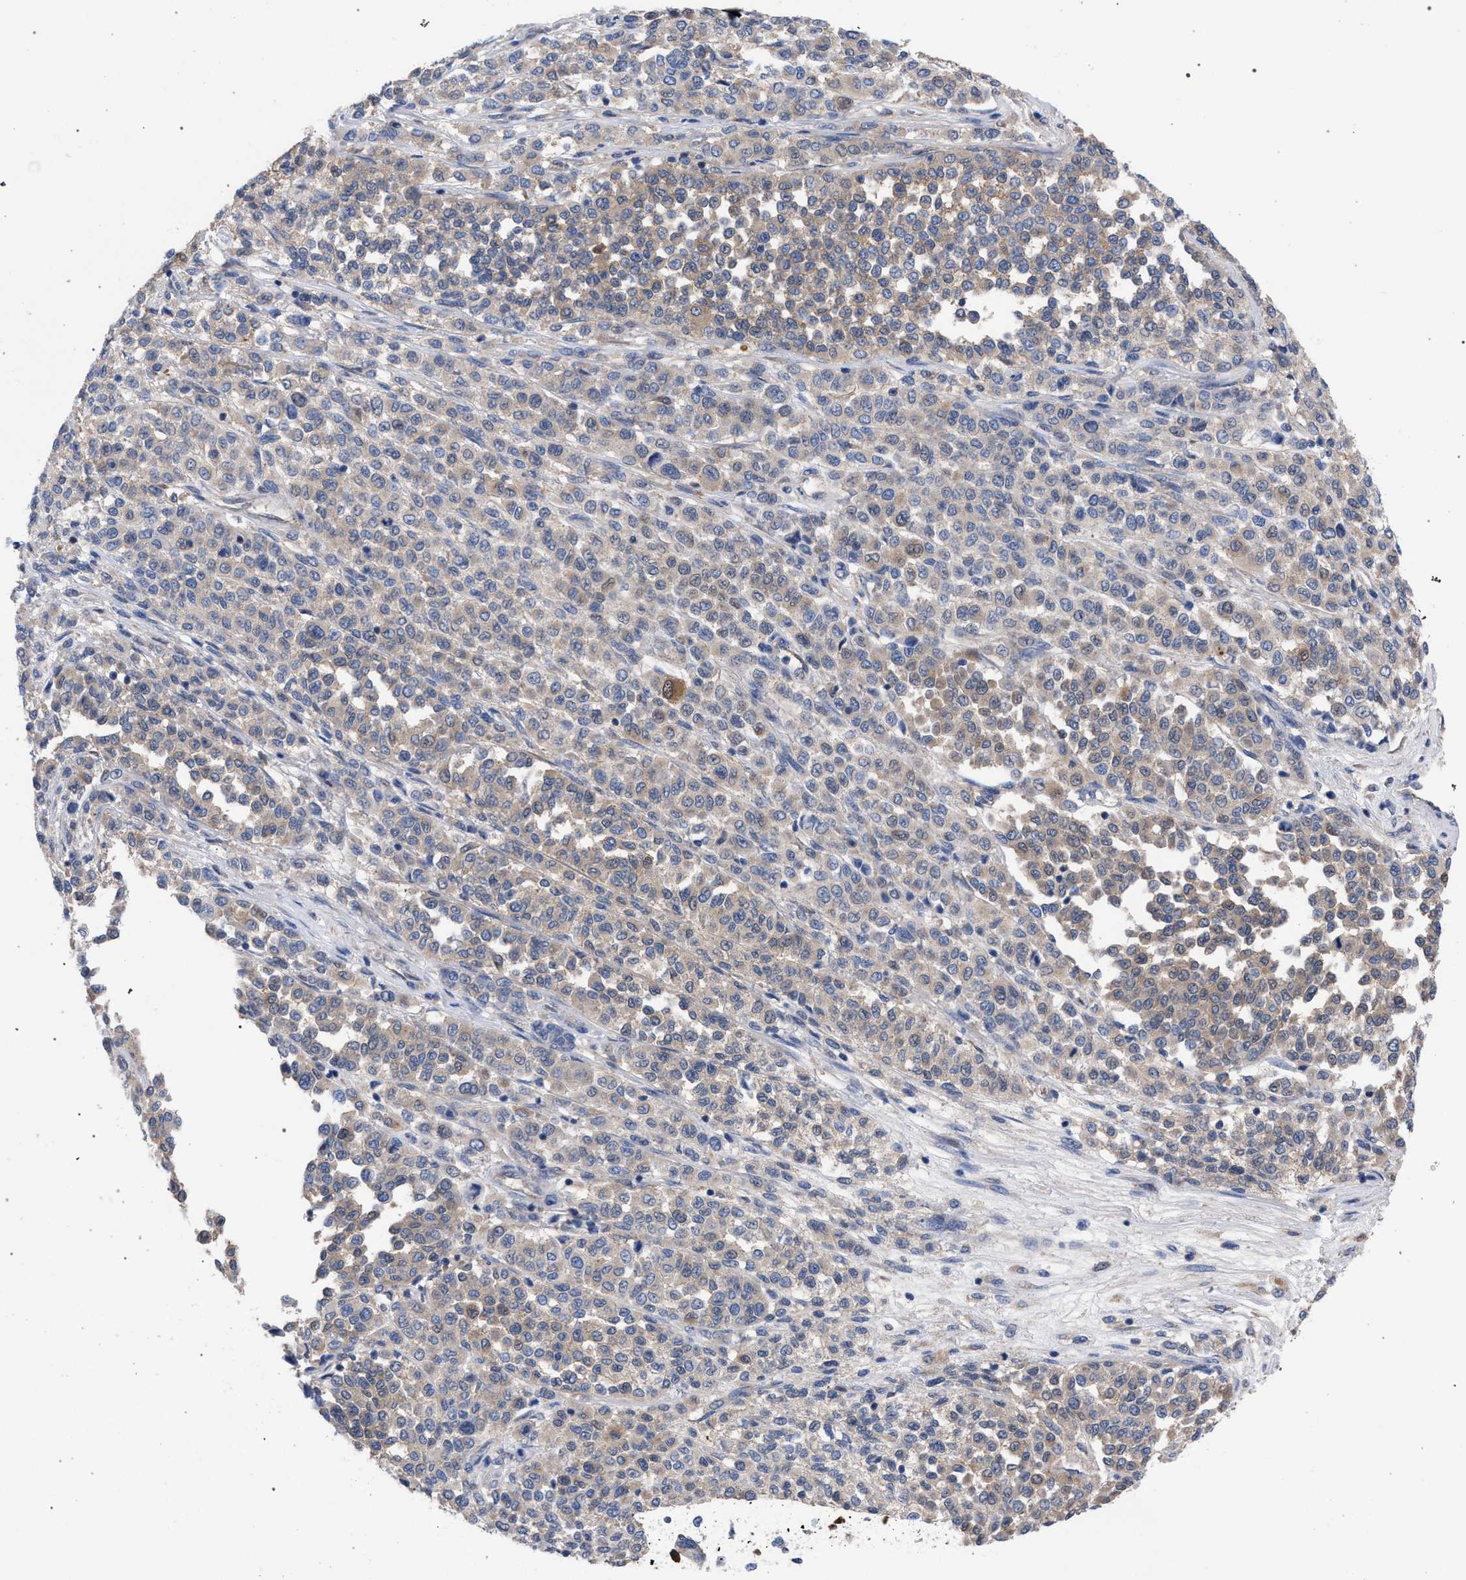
{"staining": {"intensity": "weak", "quantity": "<25%", "location": "cytoplasmic/membranous"}, "tissue": "melanoma", "cell_type": "Tumor cells", "image_type": "cancer", "snomed": [{"axis": "morphology", "description": "Malignant melanoma, Metastatic site"}, {"axis": "topography", "description": "Pancreas"}], "caption": "High power microscopy image of an immunohistochemistry (IHC) histopathology image of melanoma, revealing no significant staining in tumor cells. (Stains: DAB (3,3'-diaminobenzidine) immunohistochemistry with hematoxylin counter stain, Microscopy: brightfield microscopy at high magnification).", "gene": "GMPR", "patient": {"sex": "female", "age": 30}}